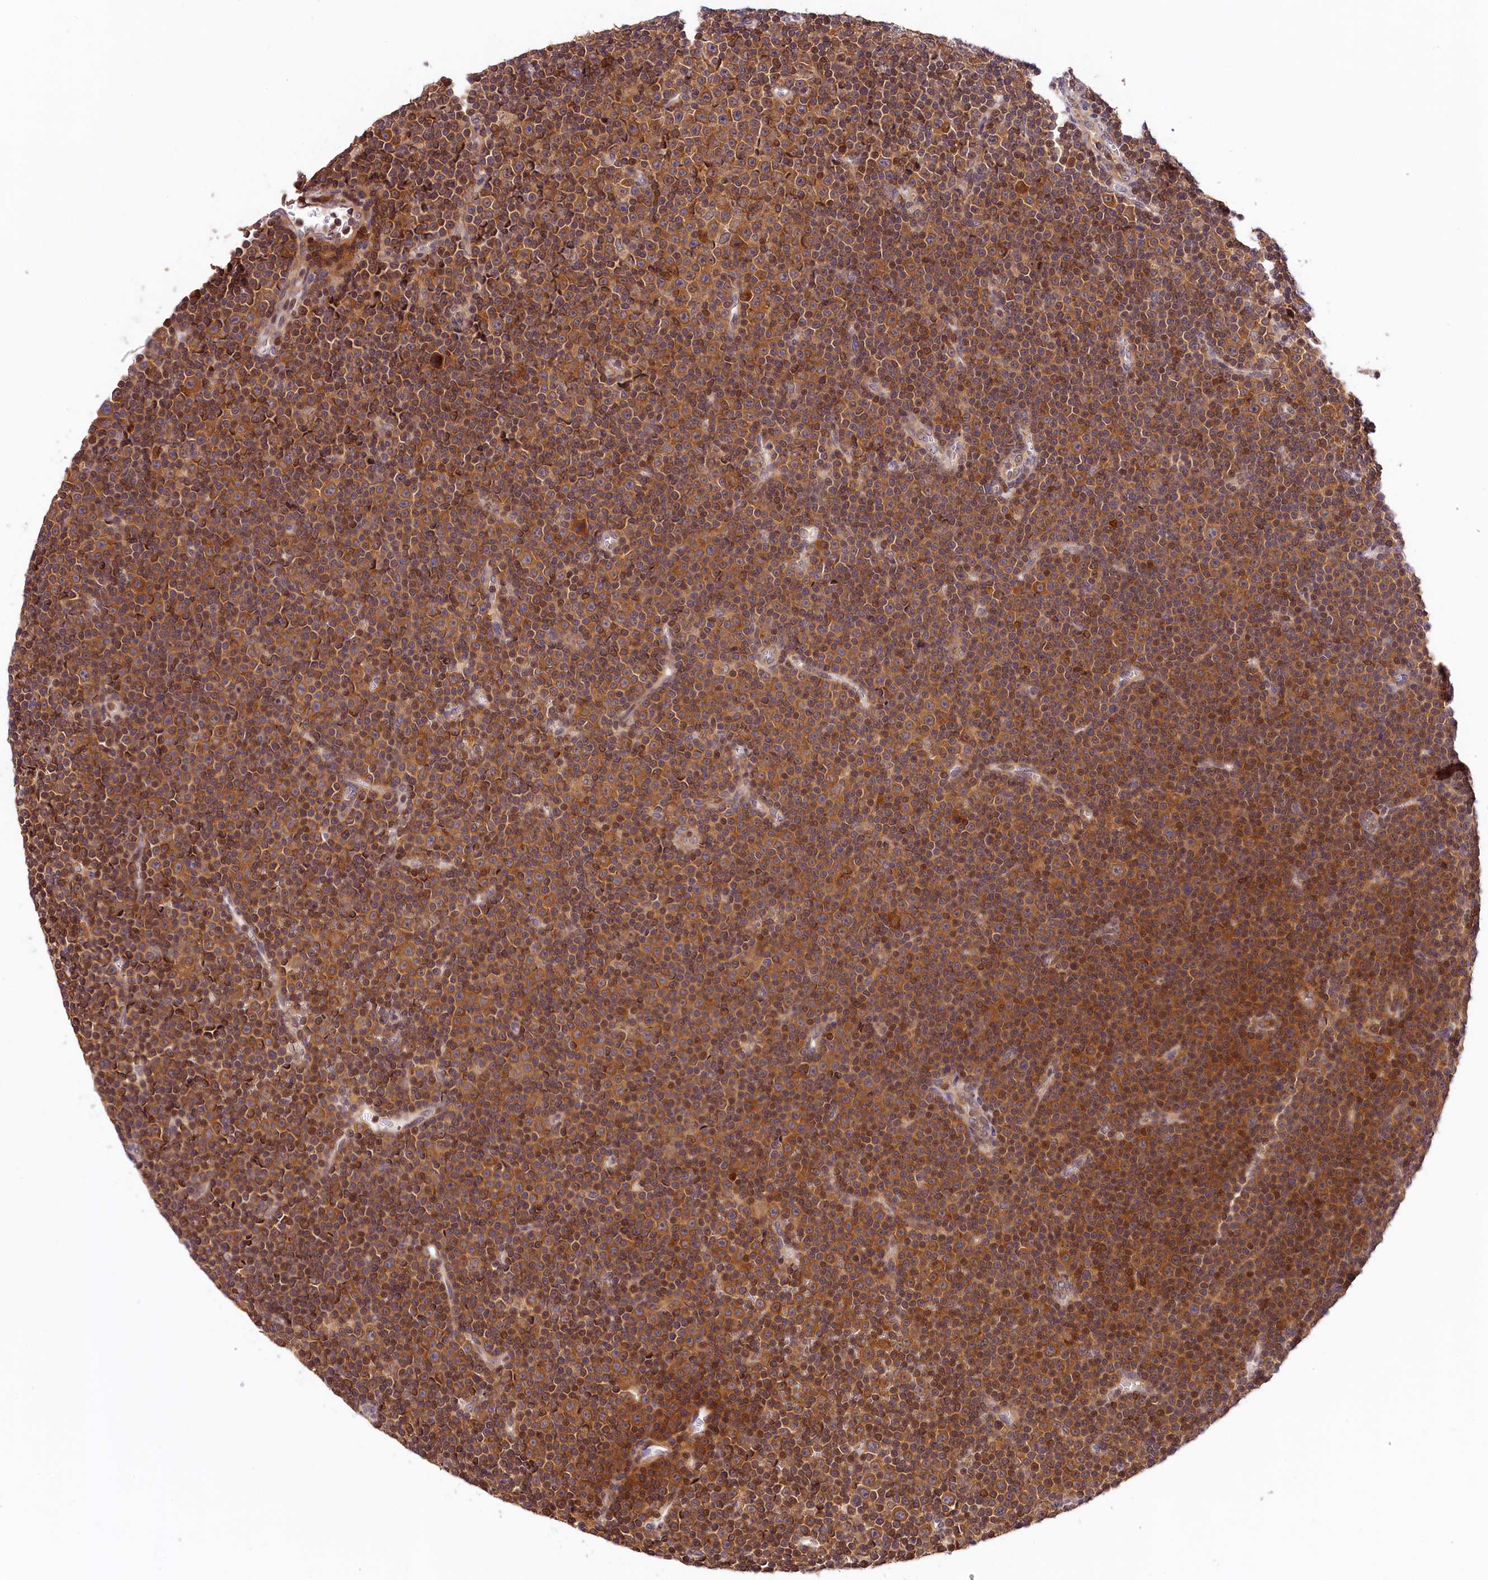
{"staining": {"intensity": "moderate", "quantity": ">75%", "location": "cytoplasmic/membranous"}, "tissue": "lymphoma", "cell_type": "Tumor cells", "image_type": "cancer", "snomed": [{"axis": "morphology", "description": "Malignant lymphoma, non-Hodgkin's type, Low grade"}, {"axis": "topography", "description": "Lymph node"}], "caption": "About >75% of tumor cells in lymphoma show moderate cytoplasmic/membranous protein staining as visualized by brown immunohistochemical staining.", "gene": "CHORDC1", "patient": {"sex": "female", "age": 67}}